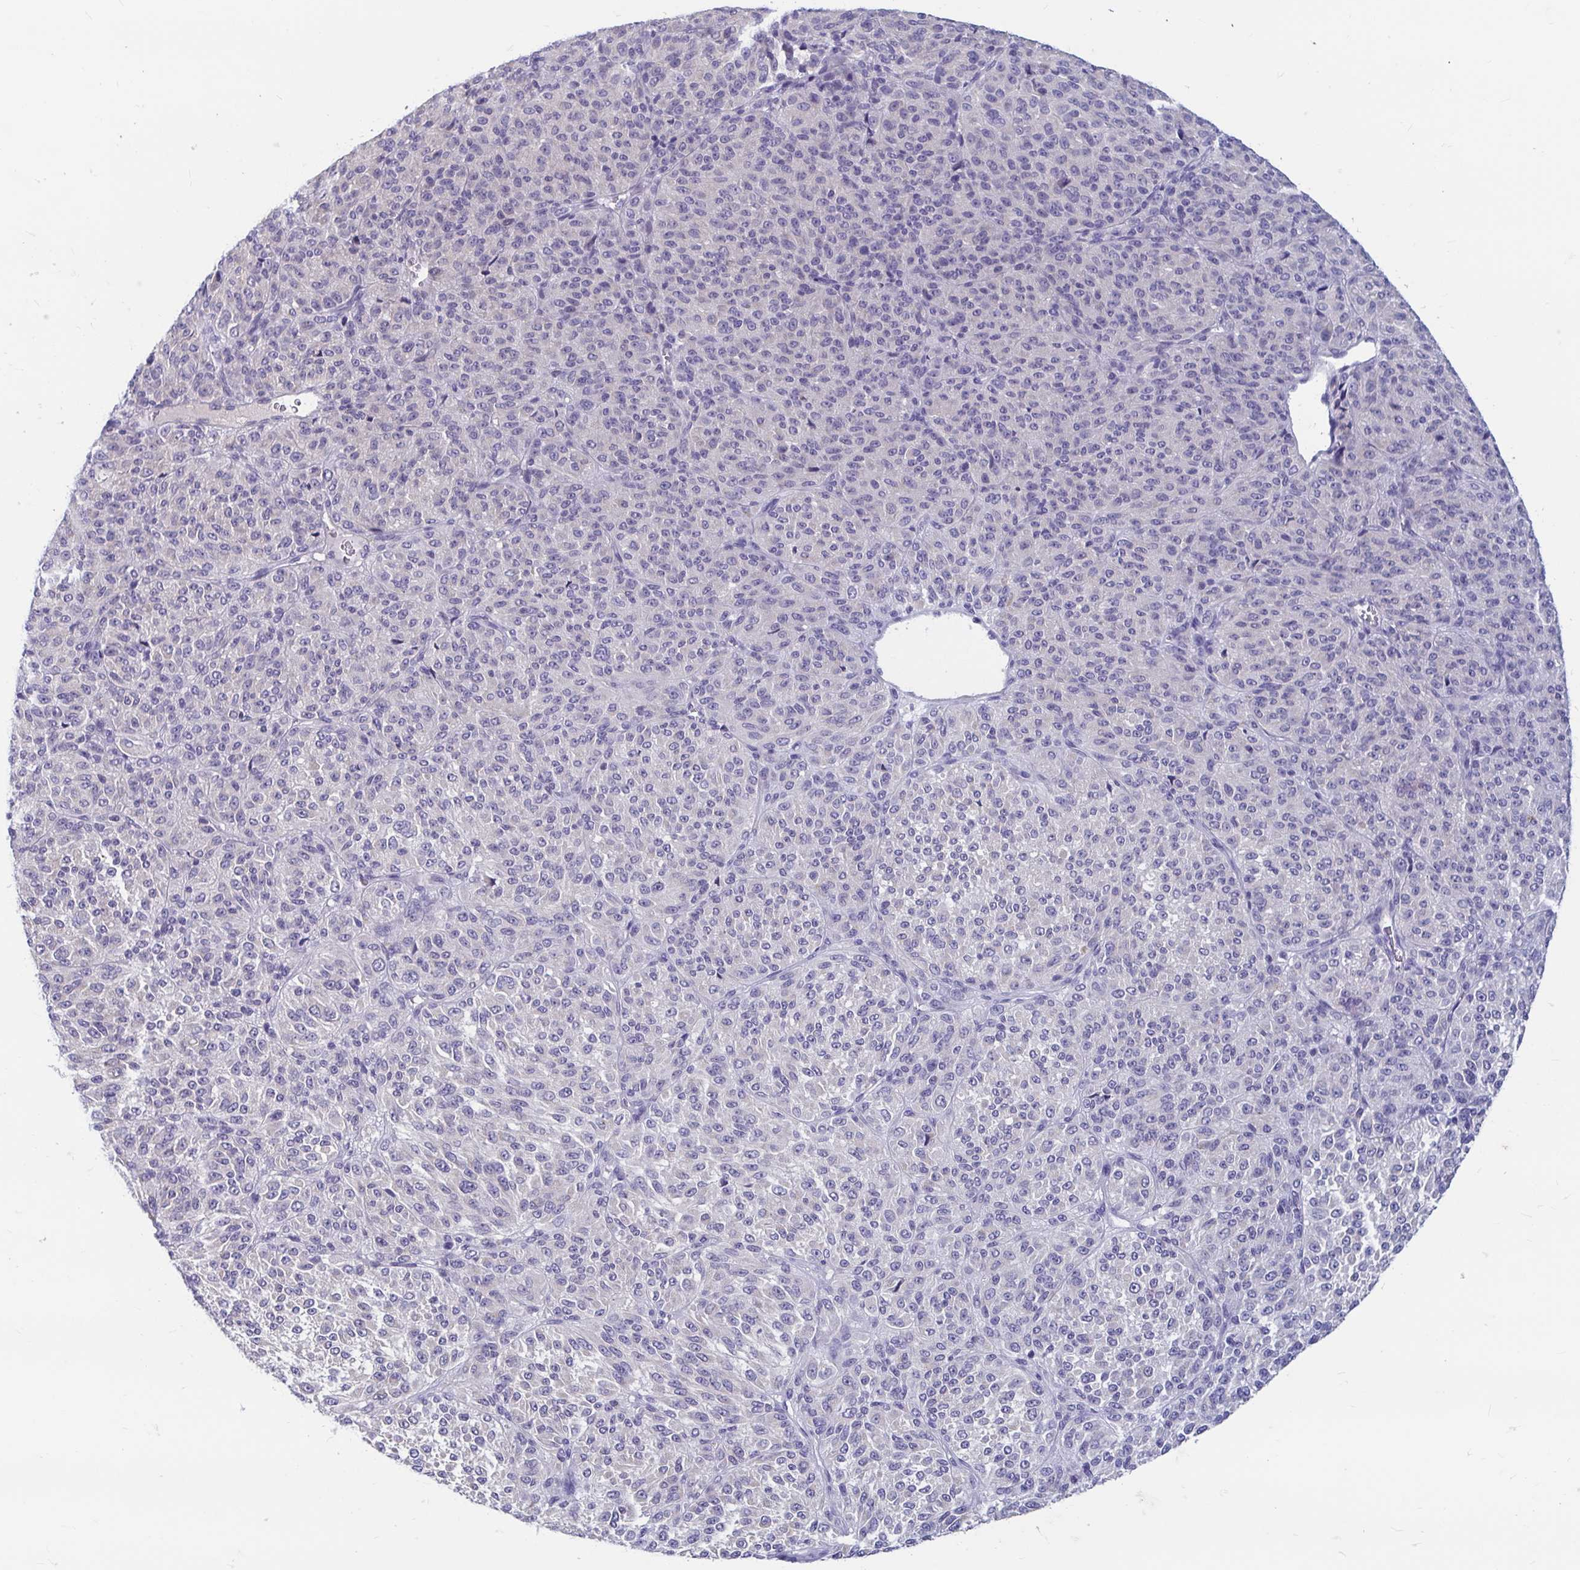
{"staining": {"intensity": "negative", "quantity": "none", "location": "none"}, "tissue": "melanoma", "cell_type": "Tumor cells", "image_type": "cancer", "snomed": [{"axis": "morphology", "description": "Malignant melanoma, Metastatic site"}, {"axis": "topography", "description": "Brain"}], "caption": "High magnification brightfield microscopy of malignant melanoma (metastatic site) stained with DAB (3,3'-diaminobenzidine) (brown) and counterstained with hematoxylin (blue): tumor cells show no significant positivity.", "gene": "ADH1A", "patient": {"sex": "female", "age": 56}}